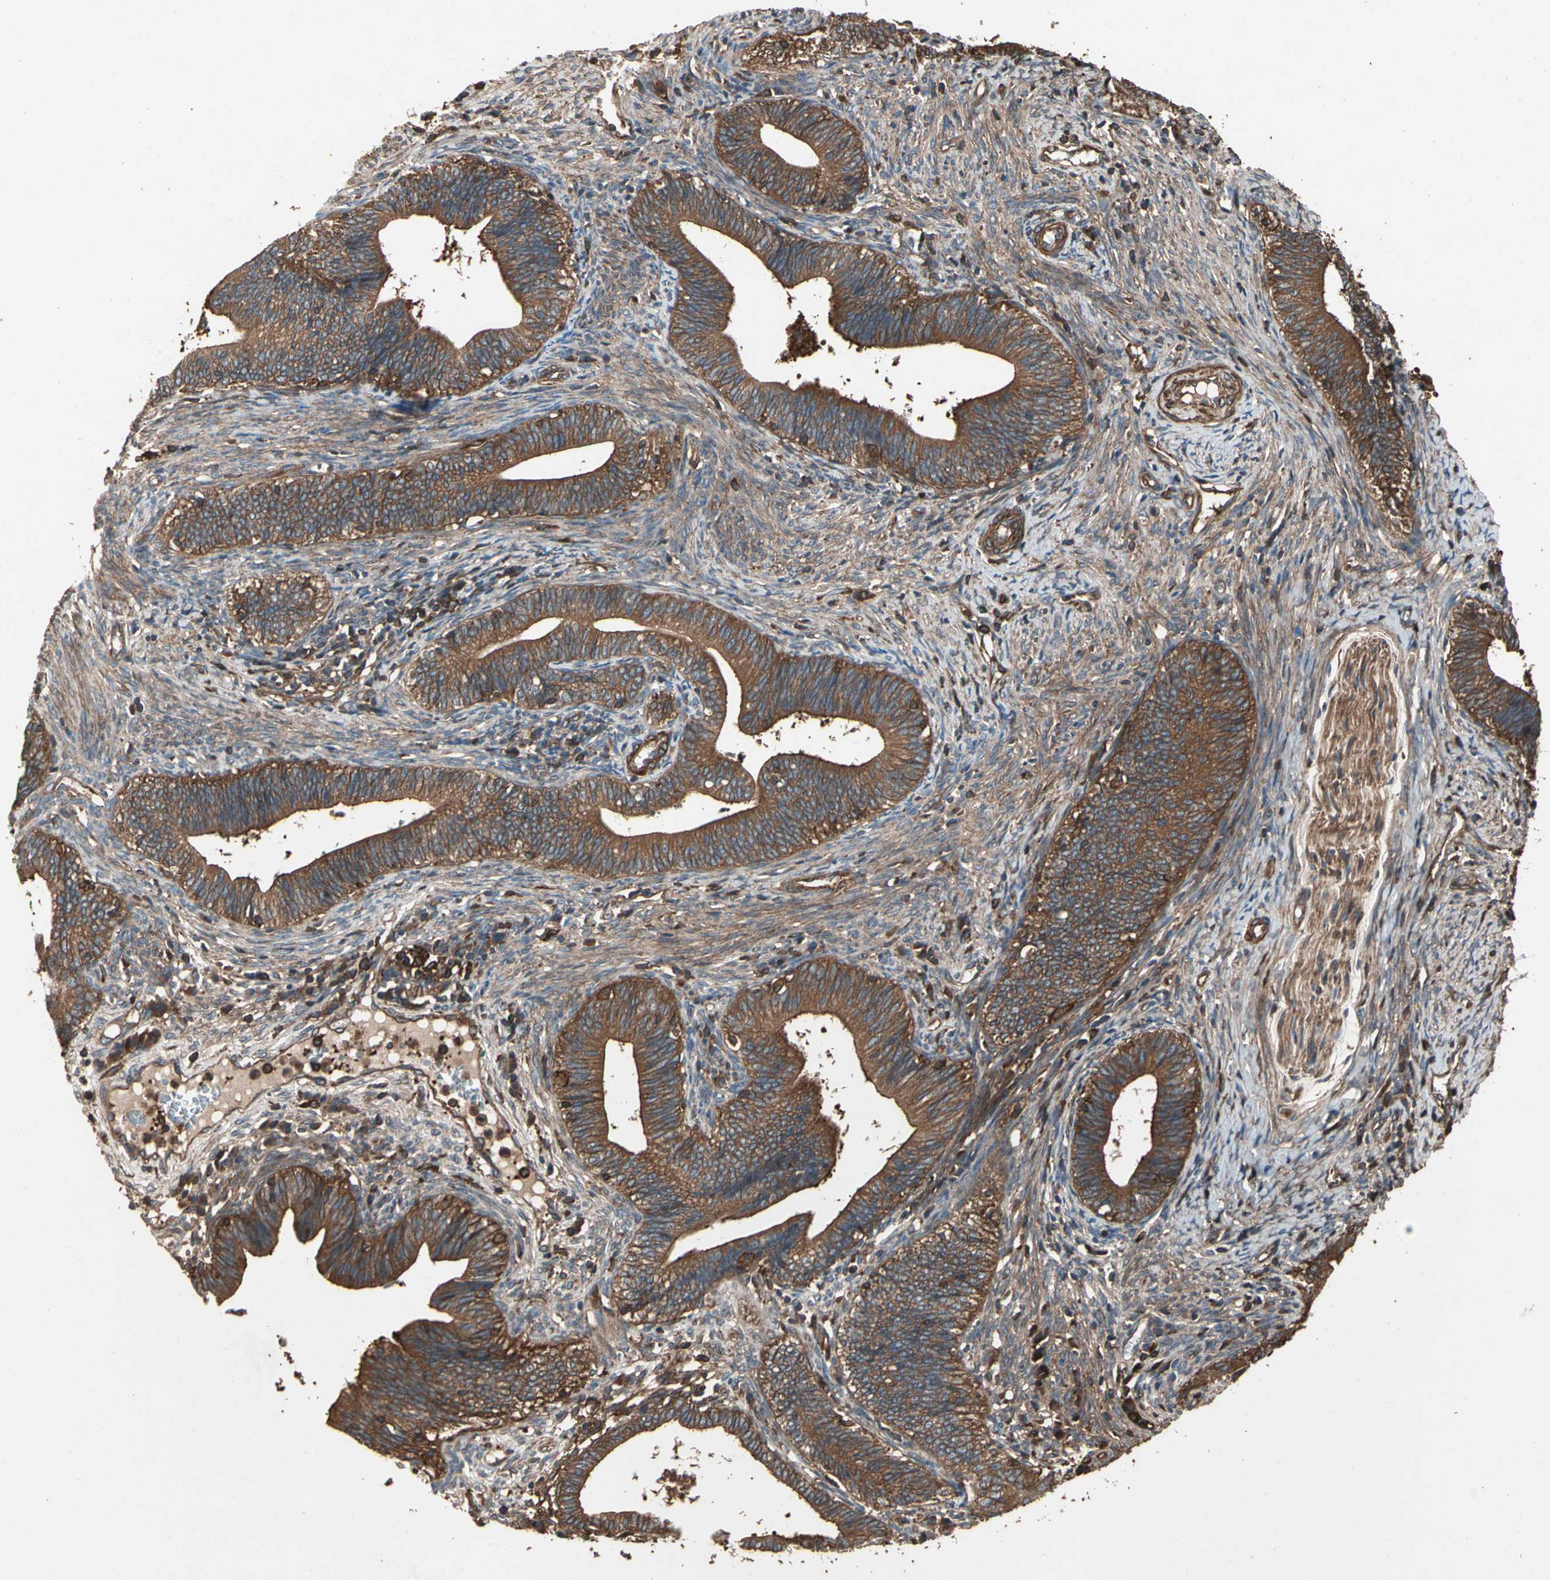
{"staining": {"intensity": "strong", "quantity": ">75%", "location": "cytoplasmic/membranous"}, "tissue": "cervical cancer", "cell_type": "Tumor cells", "image_type": "cancer", "snomed": [{"axis": "morphology", "description": "Adenocarcinoma, NOS"}, {"axis": "topography", "description": "Cervix"}], "caption": "Cervical cancer stained with DAB (3,3'-diaminobenzidine) IHC displays high levels of strong cytoplasmic/membranous expression in about >75% of tumor cells.", "gene": "AGBL2", "patient": {"sex": "female", "age": 44}}